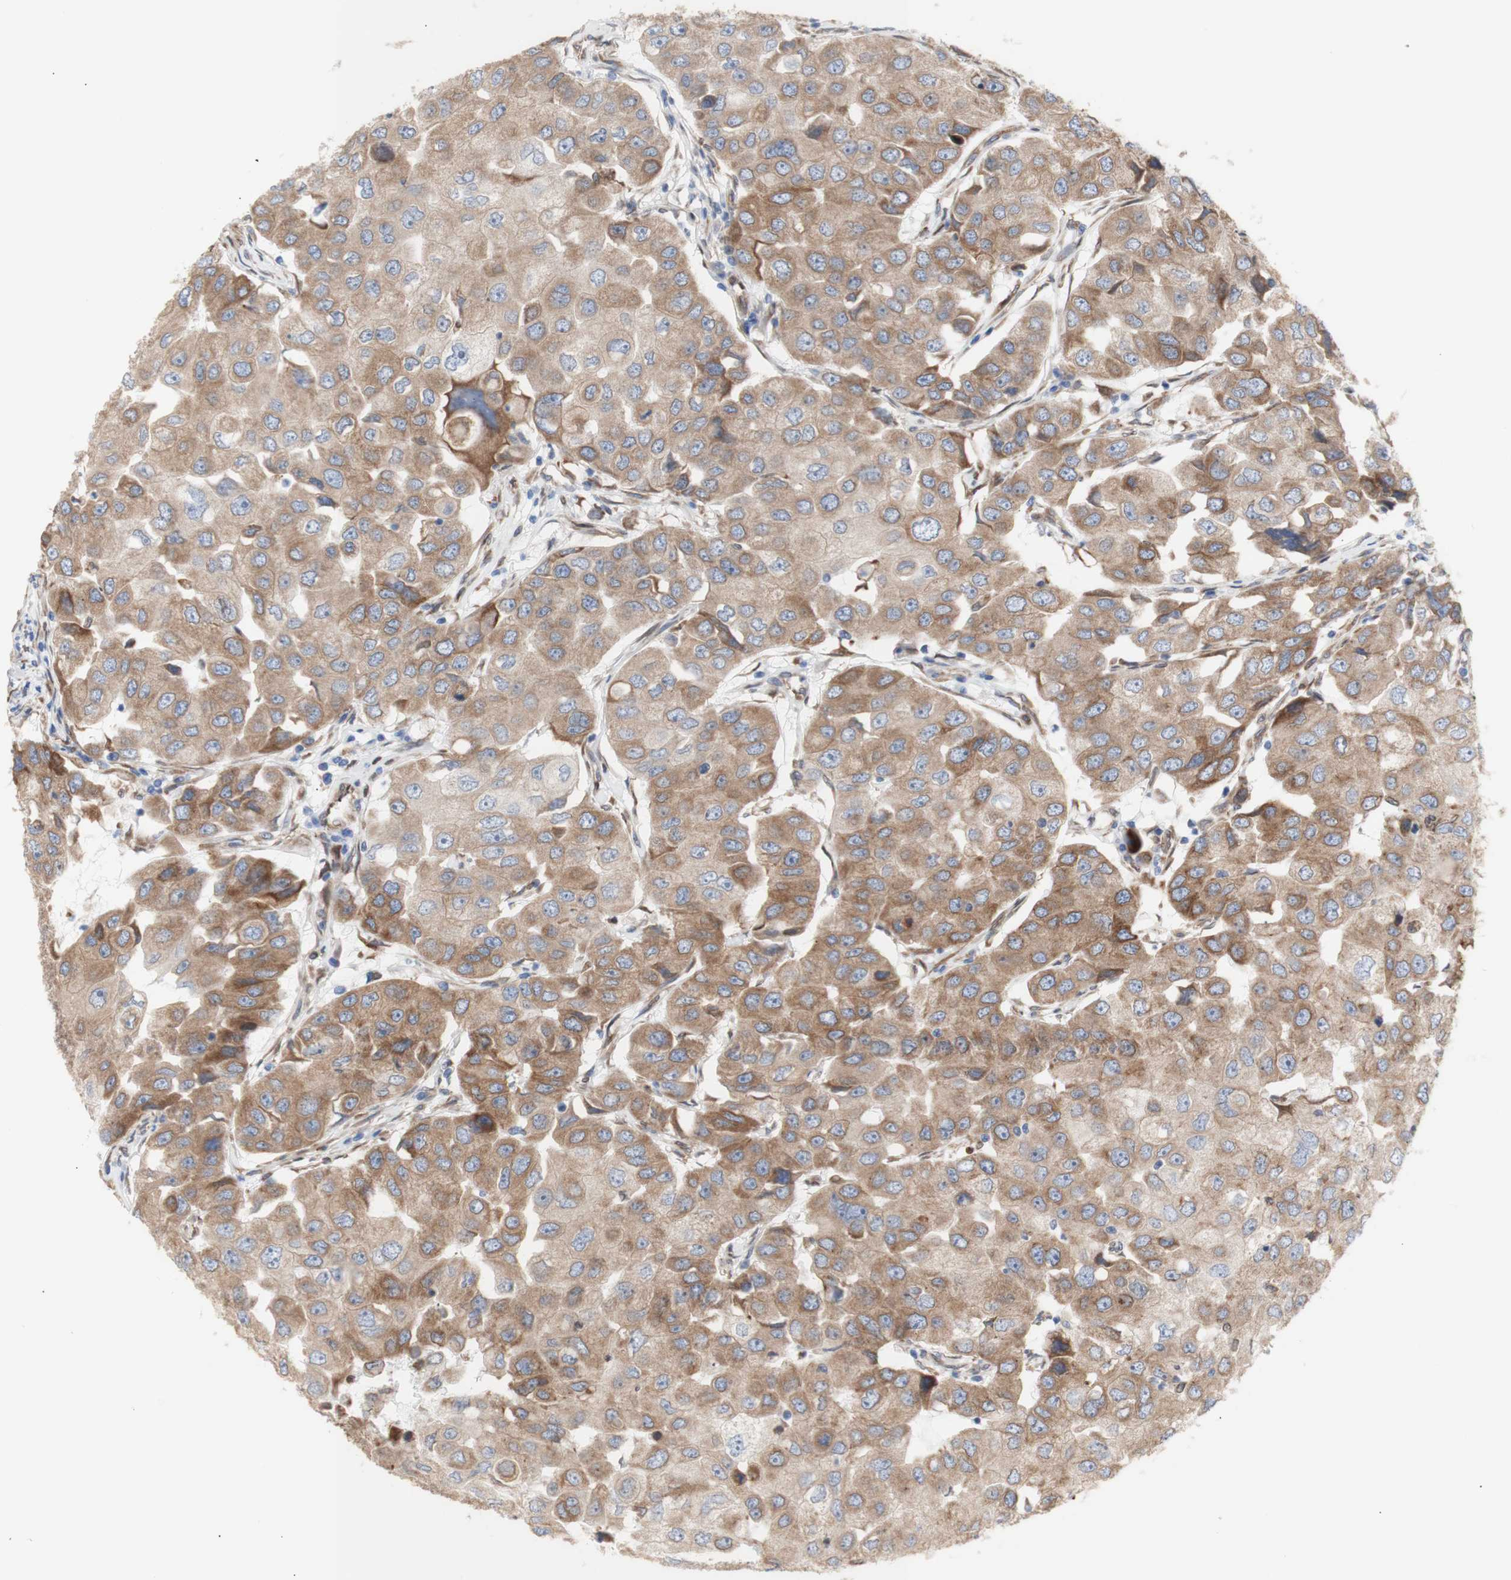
{"staining": {"intensity": "moderate", "quantity": ">75%", "location": "cytoplasmic/membranous"}, "tissue": "breast cancer", "cell_type": "Tumor cells", "image_type": "cancer", "snomed": [{"axis": "morphology", "description": "Duct carcinoma"}, {"axis": "topography", "description": "Breast"}], "caption": "Immunohistochemistry (IHC) photomicrograph of breast cancer (infiltrating ductal carcinoma) stained for a protein (brown), which reveals medium levels of moderate cytoplasmic/membranous expression in about >75% of tumor cells.", "gene": "ERLIN1", "patient": {"sex": "female", "age": 27}}